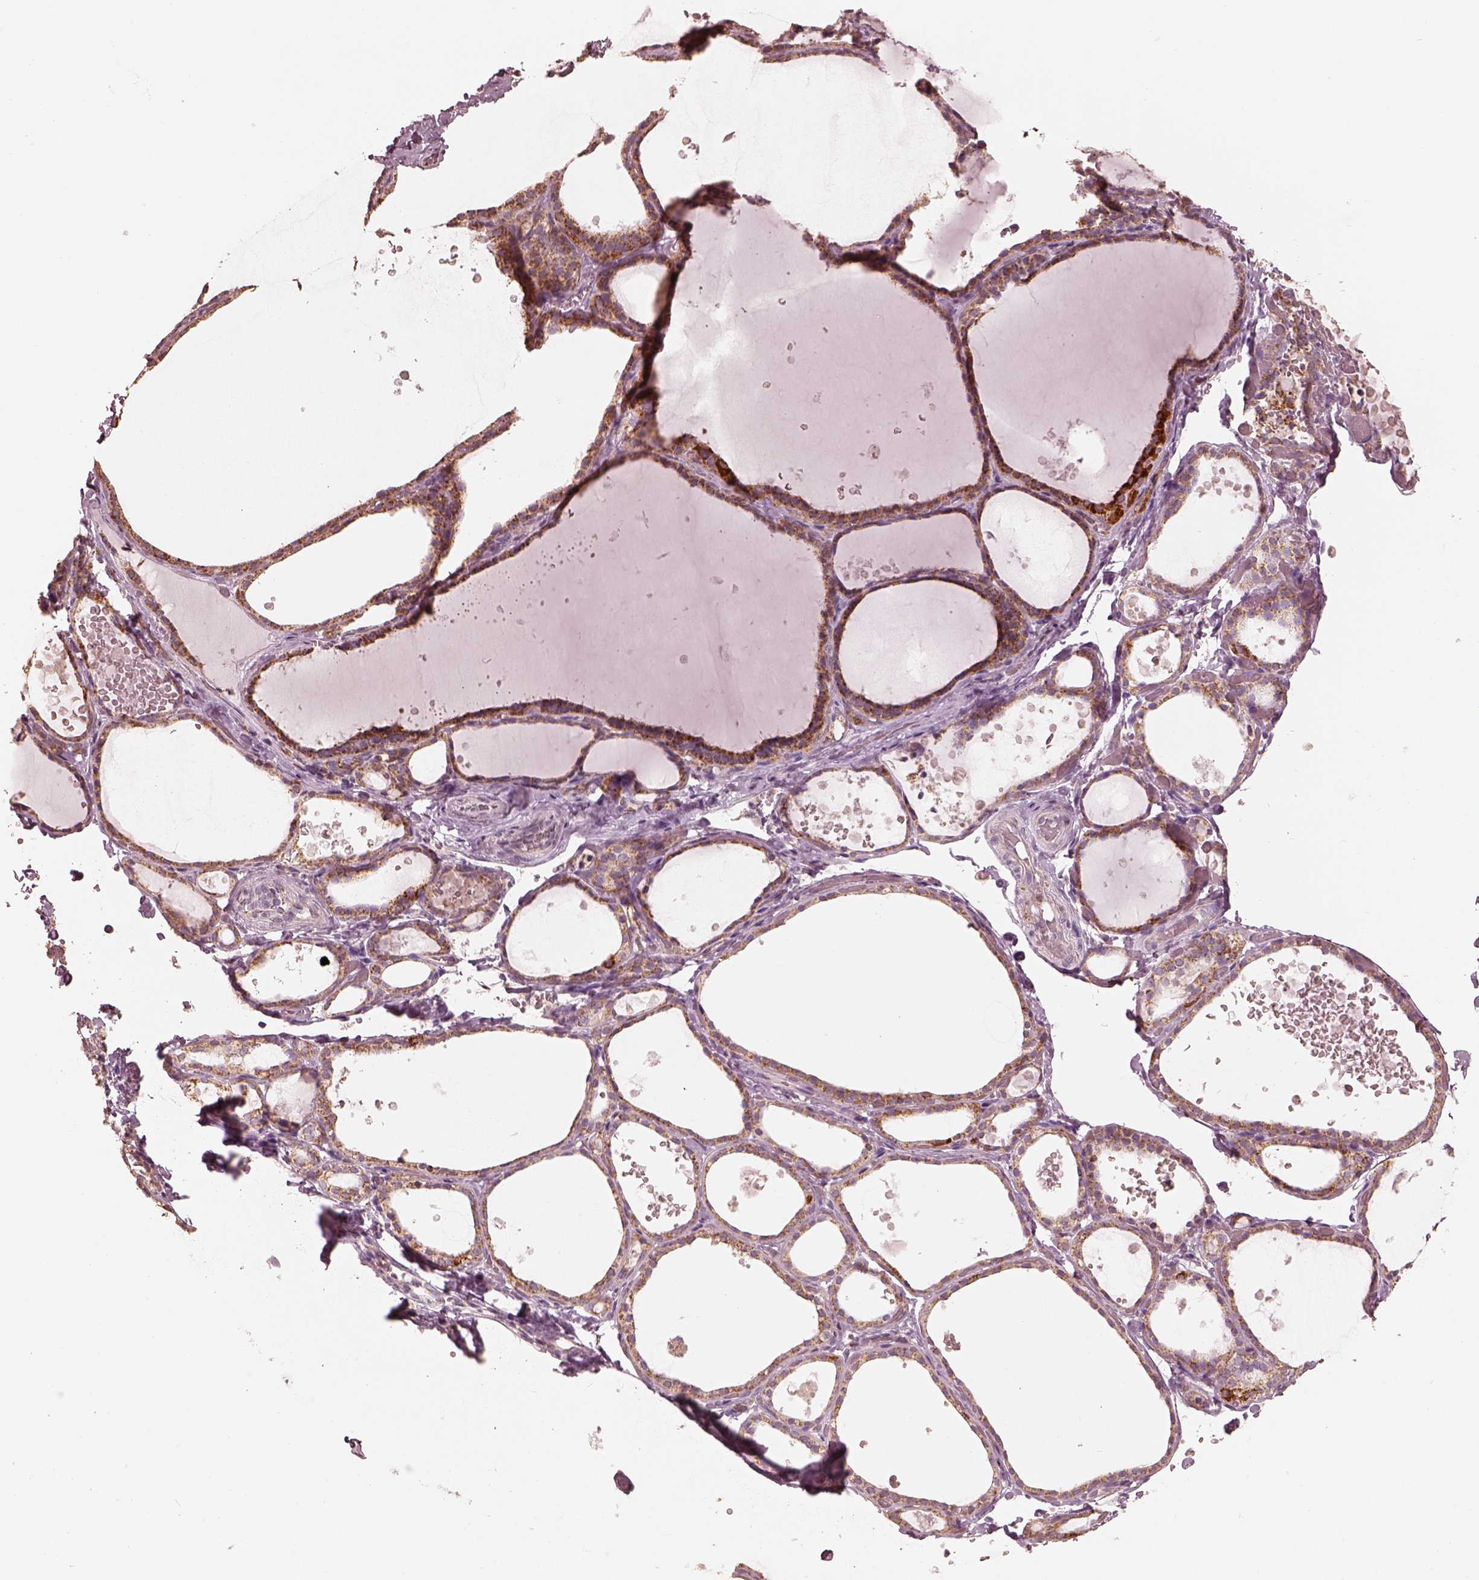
{"staining": {"intensity": "strong", "quantity": ">75%", "location": "cytoplasmic/membranous"}, "tissue": "thyroid gland", "cell_type": "Glandular cells", "image_type": "normal", "snomed": [{"axis": "morphology", "description": "Normal tissue, NOS"}, {"axis": "topography", "description": "Thyroid gland"}], "caption": "Normal thyroid gland reveals strong cytoplasmic/membranous staining in about >75% of glandular cells.", "gene": "ENTPD6", "patient": {"sex": "female", "age": 56}}